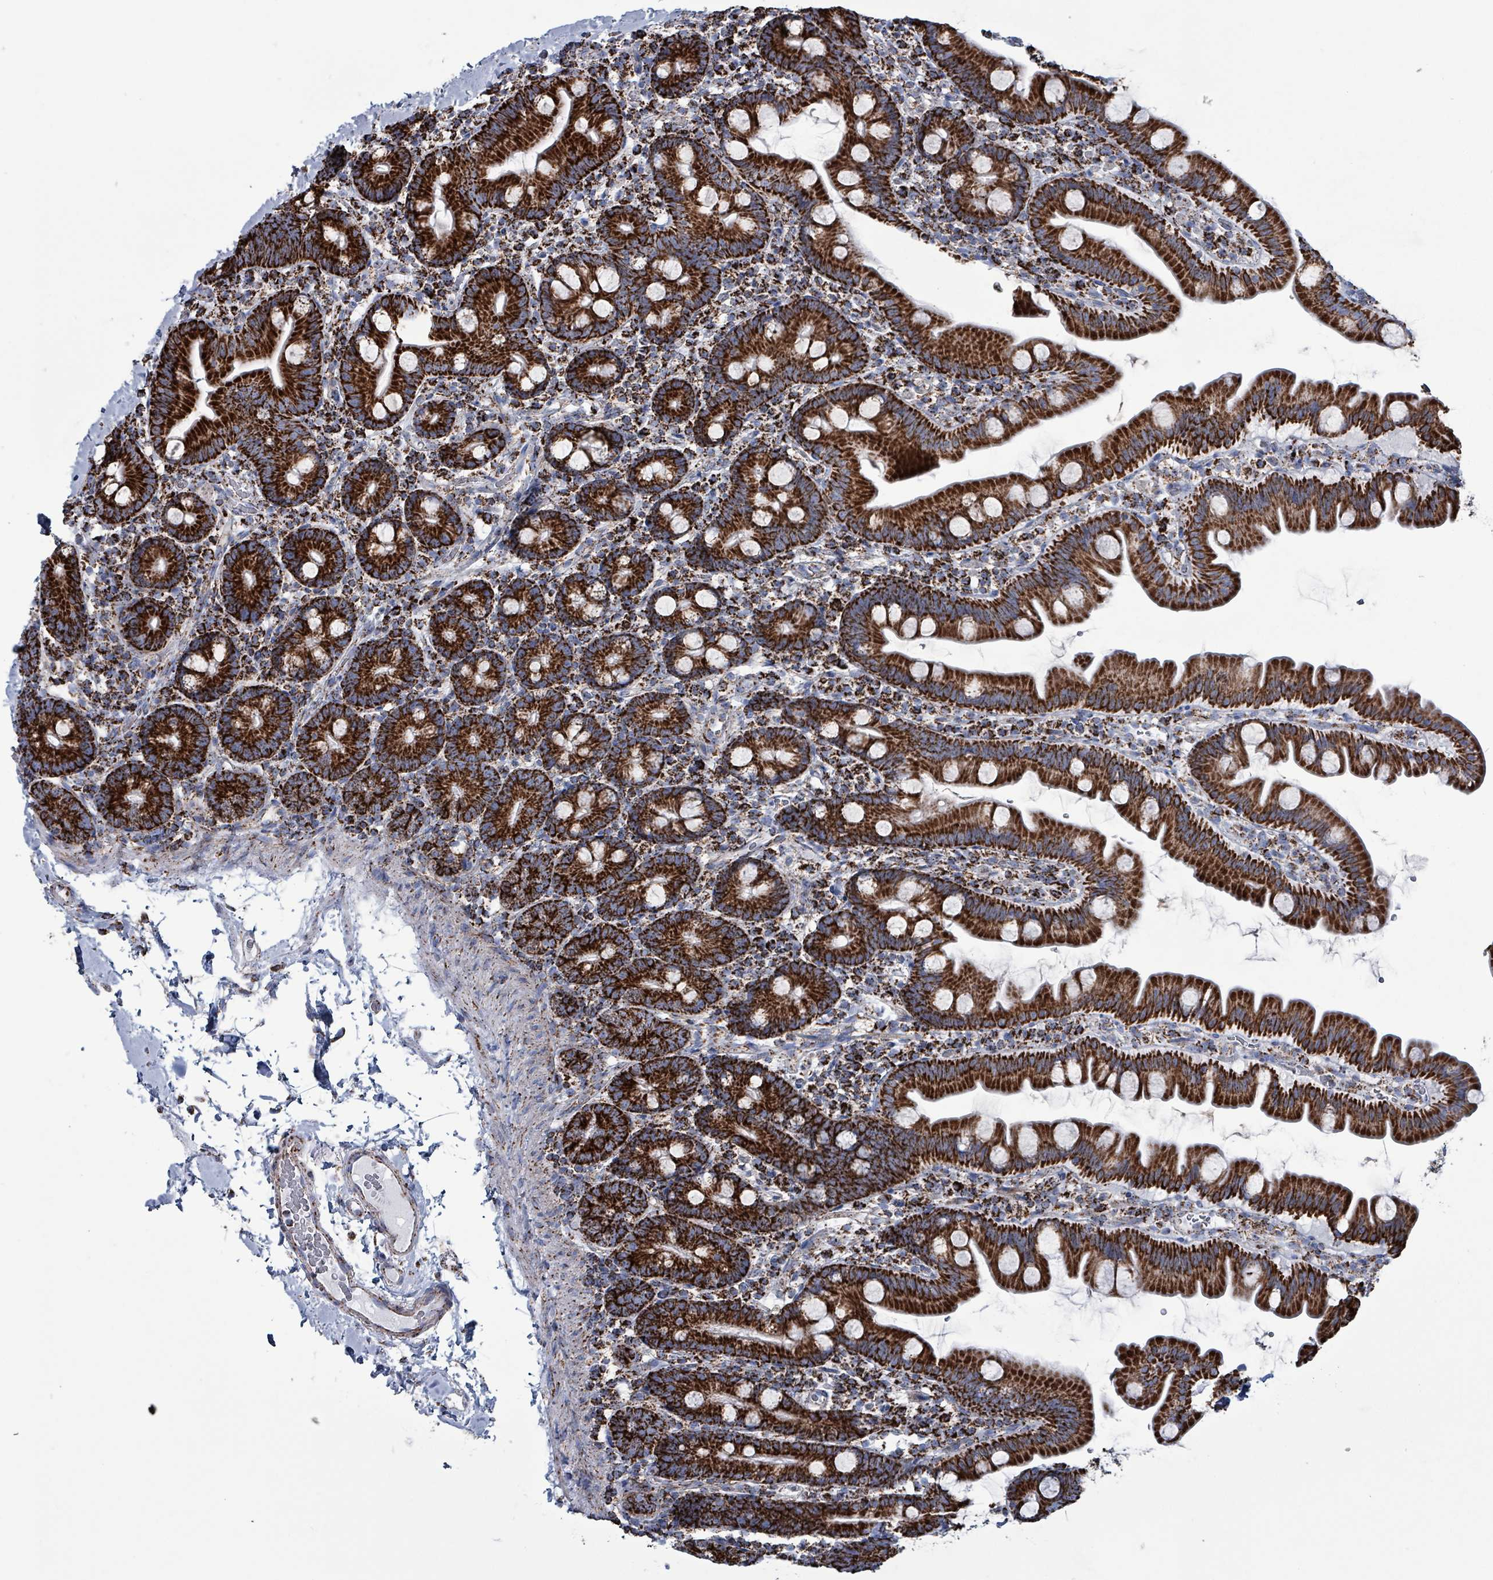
{"staining": {"intensity": "strong", "quantity": ">75%", "location": "cytoplasmic/membranous"}, "tissue": "small intestine", "cell_type": "Glandular cells", "image_type": "normal", "snomed": [{"axis": "morphology", "description": "Normal tissue, NOS"}, {"axis": "topography", "description": "Small intestine"}], "caption": "Immunohistochemistry micrograph of unremarkable small intestine: human small intestine stained using IHC exhibits high levels of strong protein expression localized specifically in the cytoplasmic/membranous of glandular cells, appearing as a cytoplasmic/membranous brown color.", "gene": "IDH3B", "patient": {"sex": "female", "age": 68}}